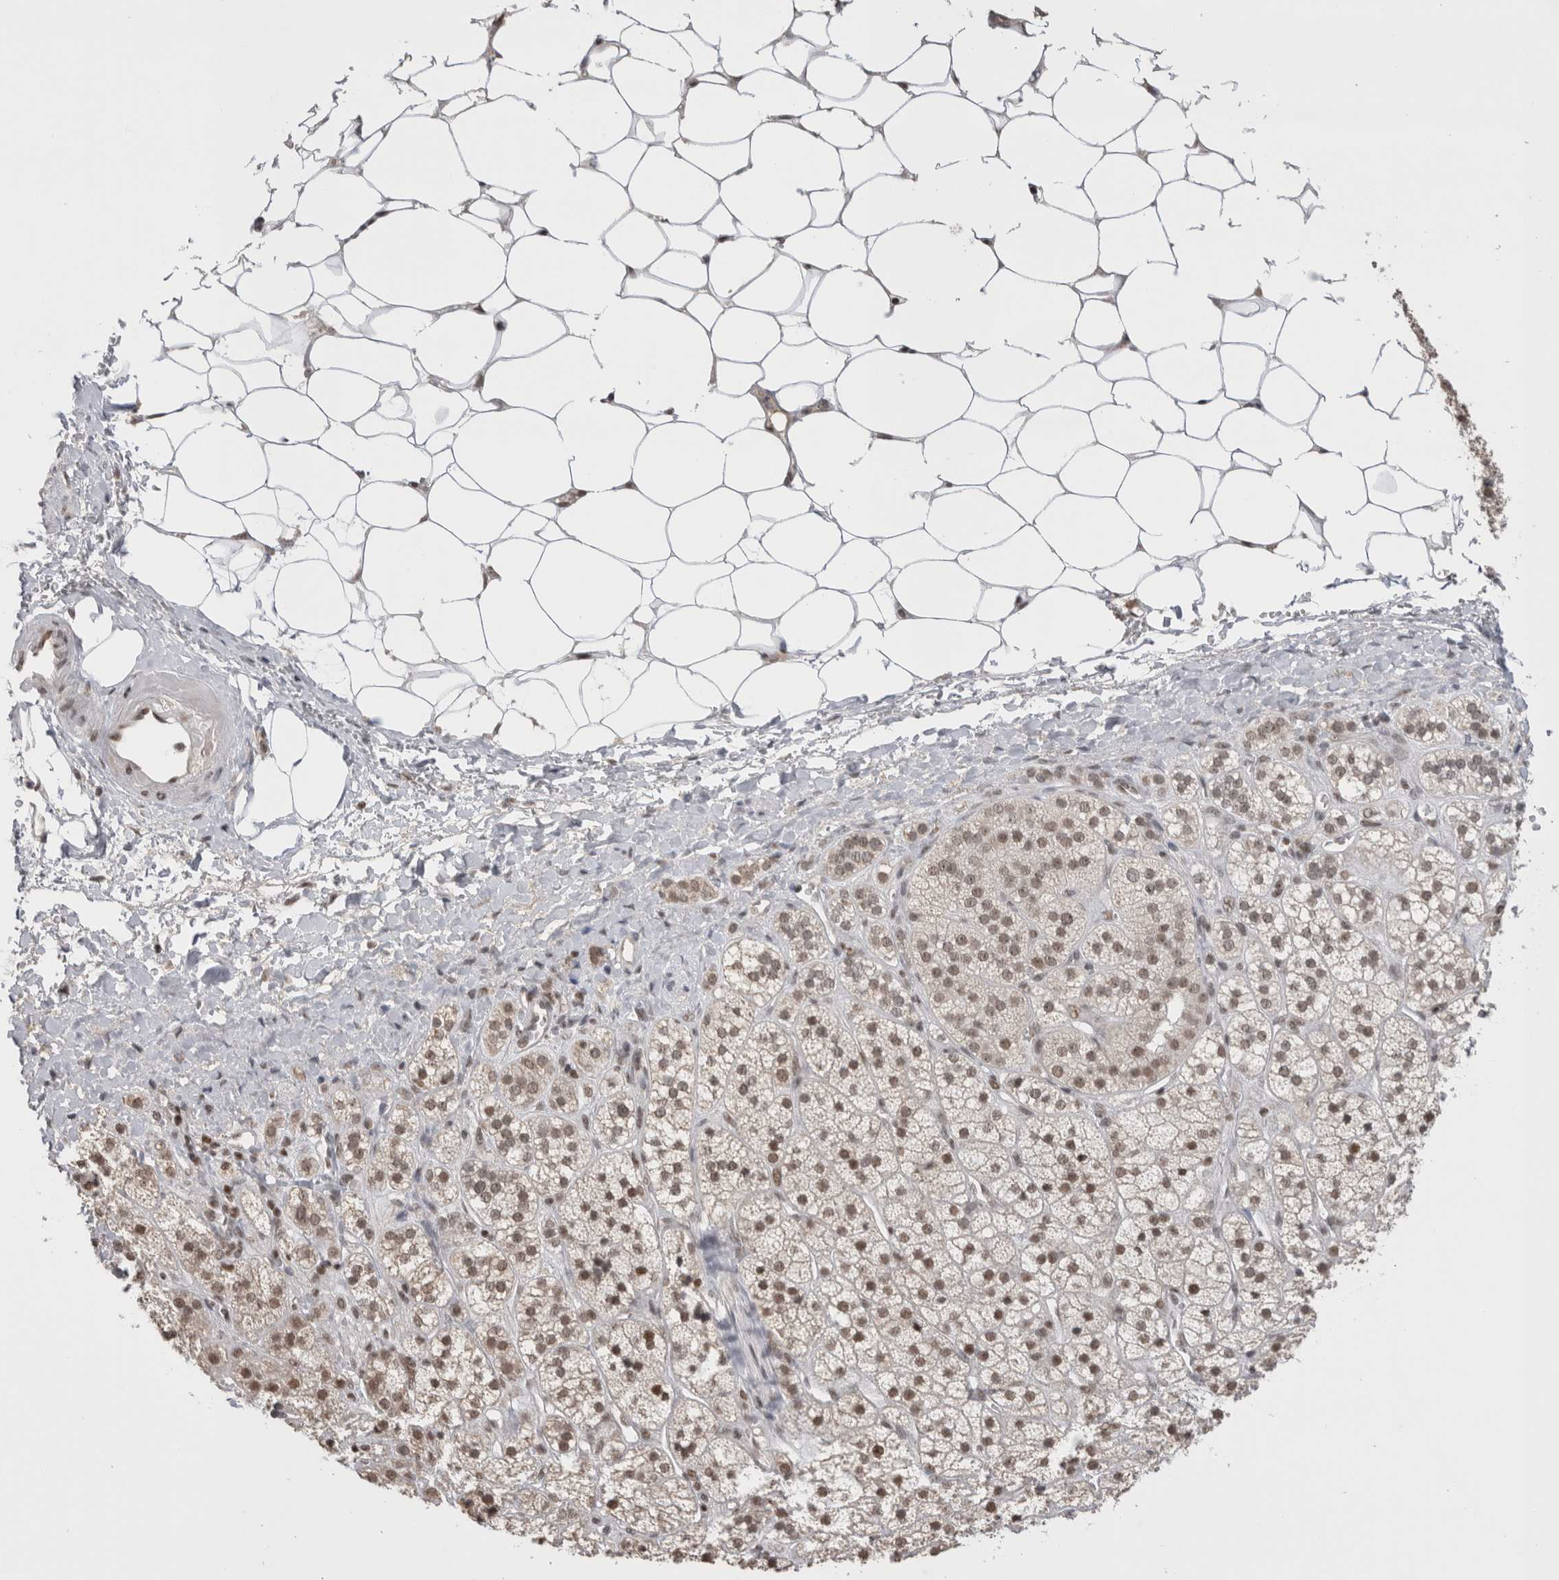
{"staining": {"intensity": "moderate", "quantity": "25%-75%", "location": "nuclear"}, "tissue": "adrenal gland", "cell_type": "Glandular cells", "image_type": "normal", "snomed": [{"axis": "morphology", "description": "Normal tissue, NOS"}, {"axis": "topography", "description": "Adrenal gland"}], "caption": "Protein expression by immunohistochemistry demonstrates moderate nuclear staining in about 25%-75% of glandular cells in benign adrenal gland. (IHC, brightfield microscopy, high magnification).", "gene": "DAXX", "patient": {"sex": "male", "age": 56}}